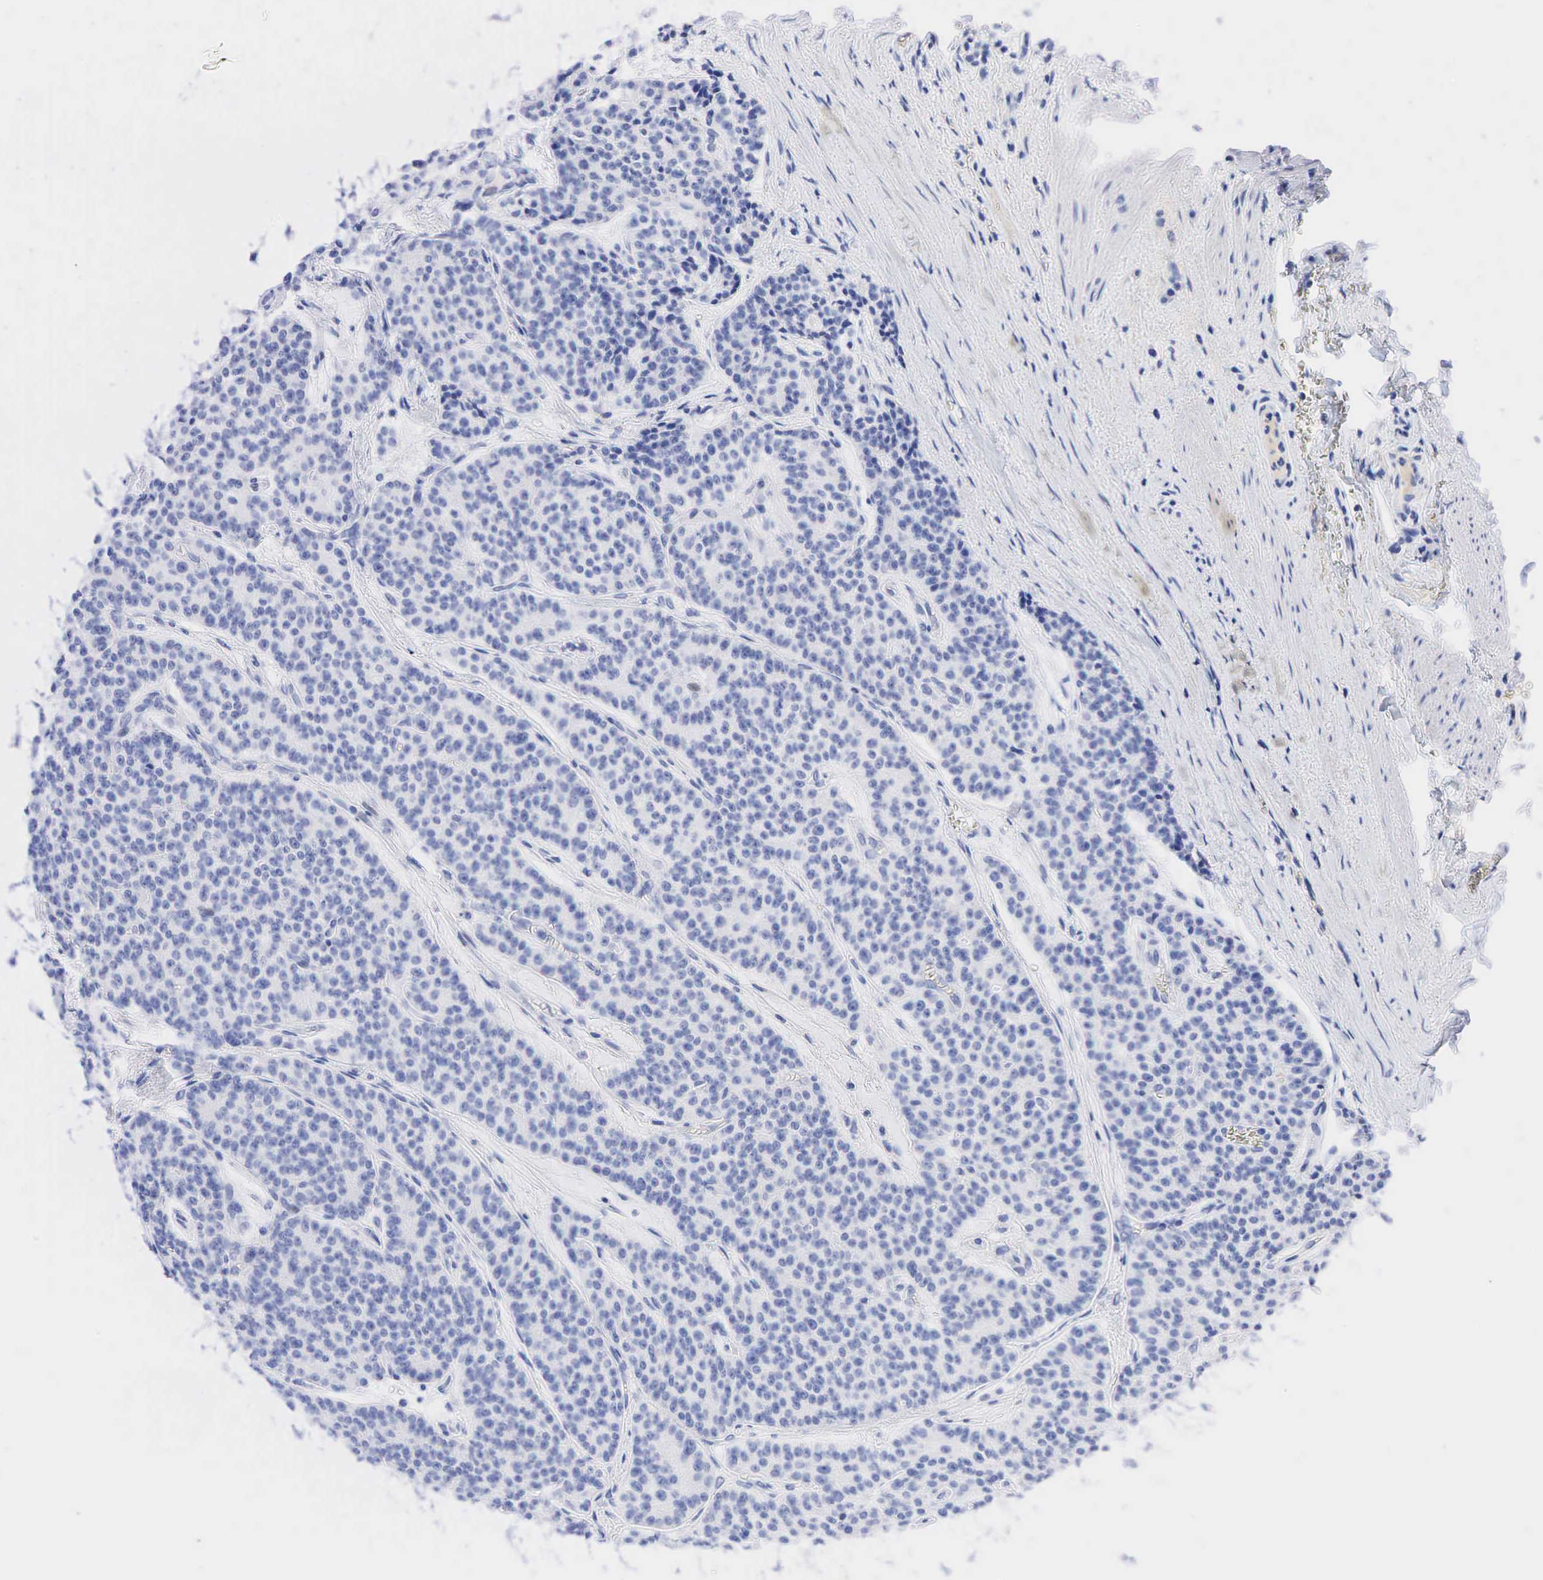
{"staining": {"intensity": "negative", "quantity": "none", "location": "none"}, "tissue": "carcinoid", "cell_type": "Tumor cells", "image_type": "cancer", "snomed": [{"axis": "morphology", "description": "Carcinoid, malignant, NOS"}, {"axis": "topography", "description": "Stomach"}], "caption": "Micrograph shows no protein expression in tumor cells of carcinoid tissue.", "gene": "NKX2-1", "patient": {"sex": "female", "age": 76}}